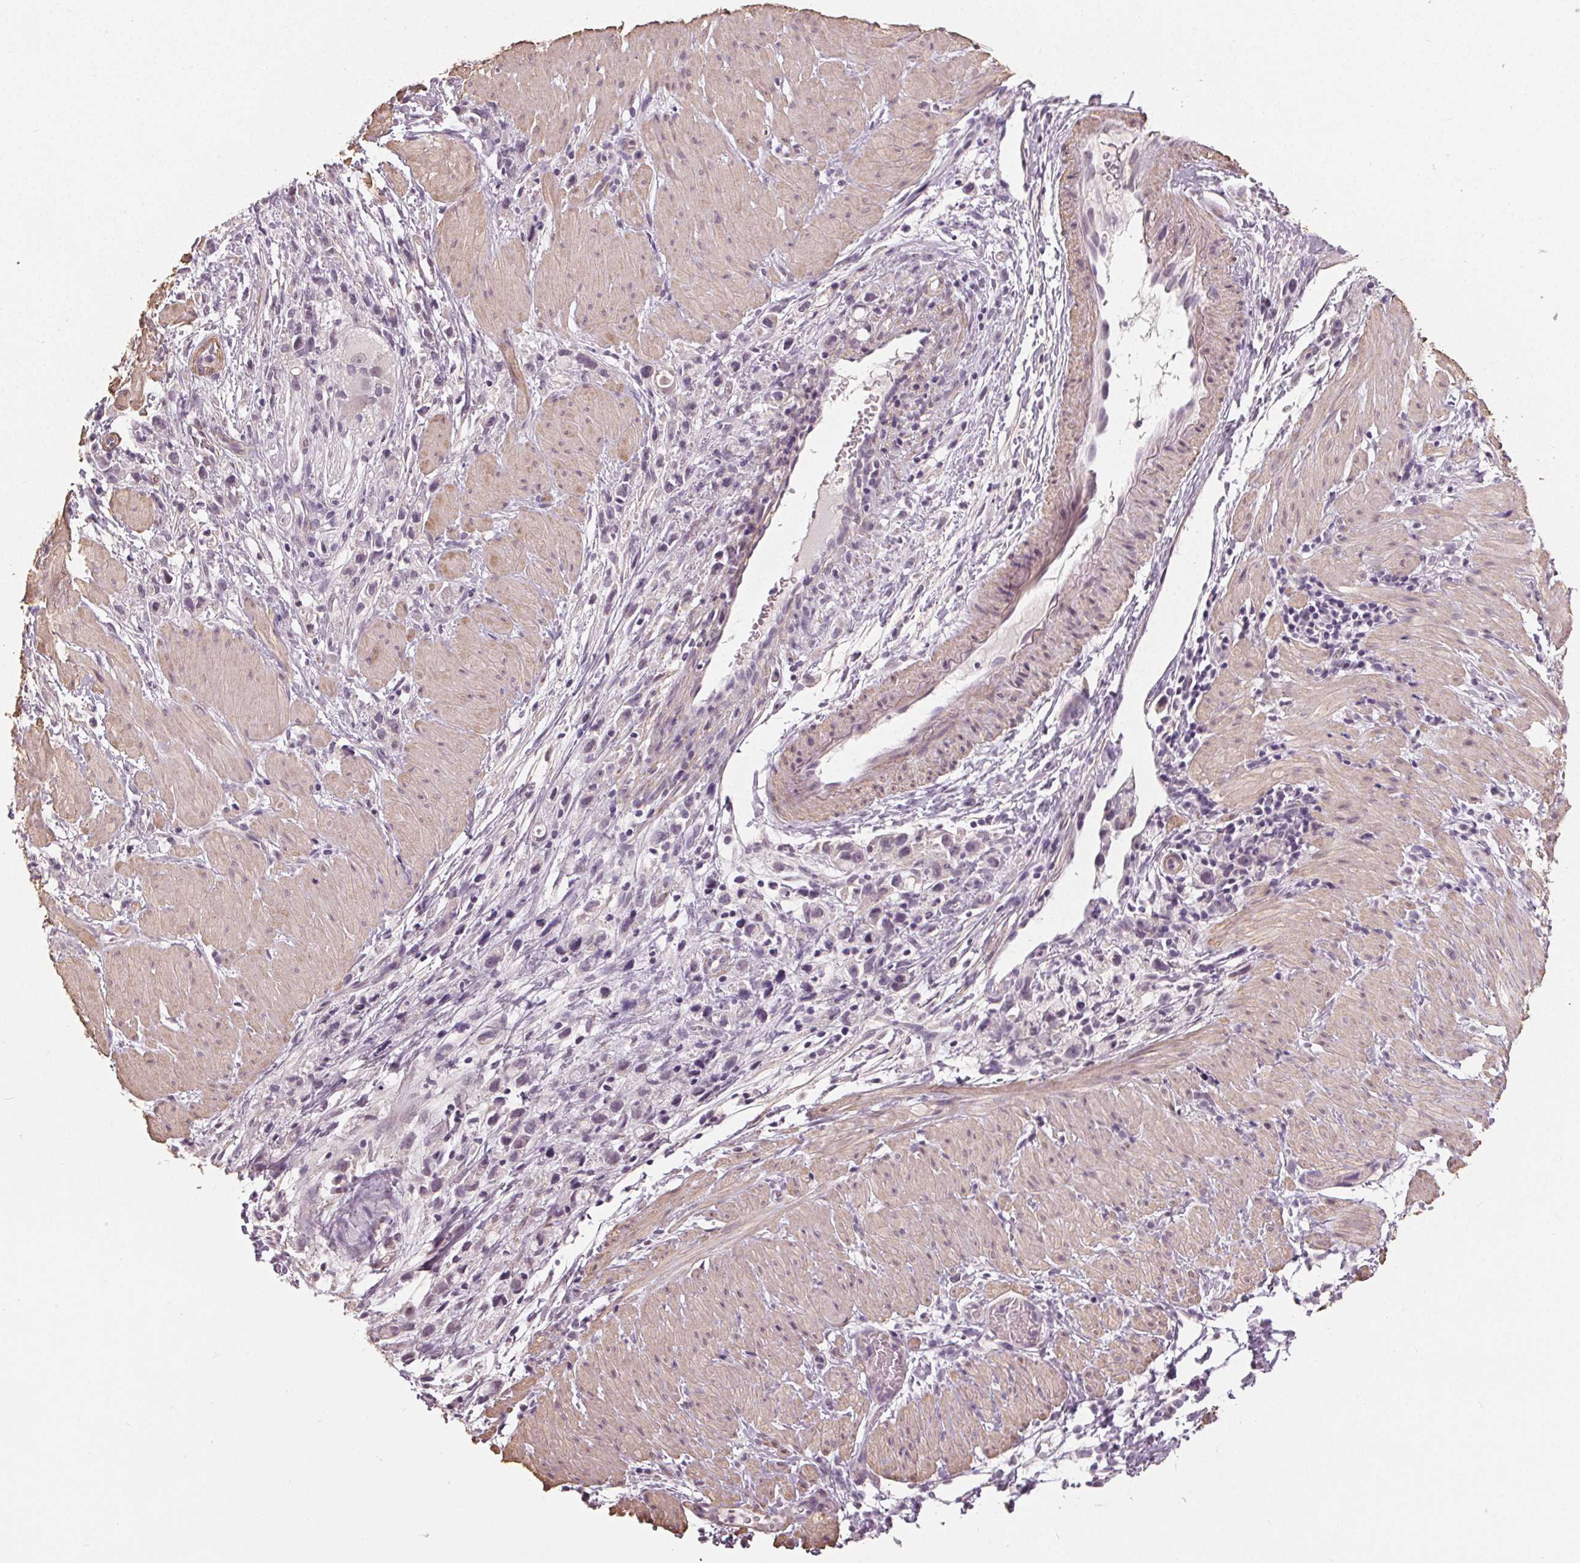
{"staining": {"intensity": "negative", "quantity": "none", "location": "none"}, "tissue": "stomach cancer", "cell_type": "Tumor cells", "image_type": "cancer", "snomed": [{"axis": "morphology", "description": "Adenocarcinoma, NOS"}, {"axis": "topography", "description": "Stomach"}], "caption": "Photomicrograph shows no protein staining in tumor cells of stomach cancer tissue. The staining was performed using DAB to visualize the protein expression in brown, while the nuclei were stained in blue with hematoxylin (Magnification: 20x).", "gene": "PKP1", "patient": {"sex": "female", "age": 59}}